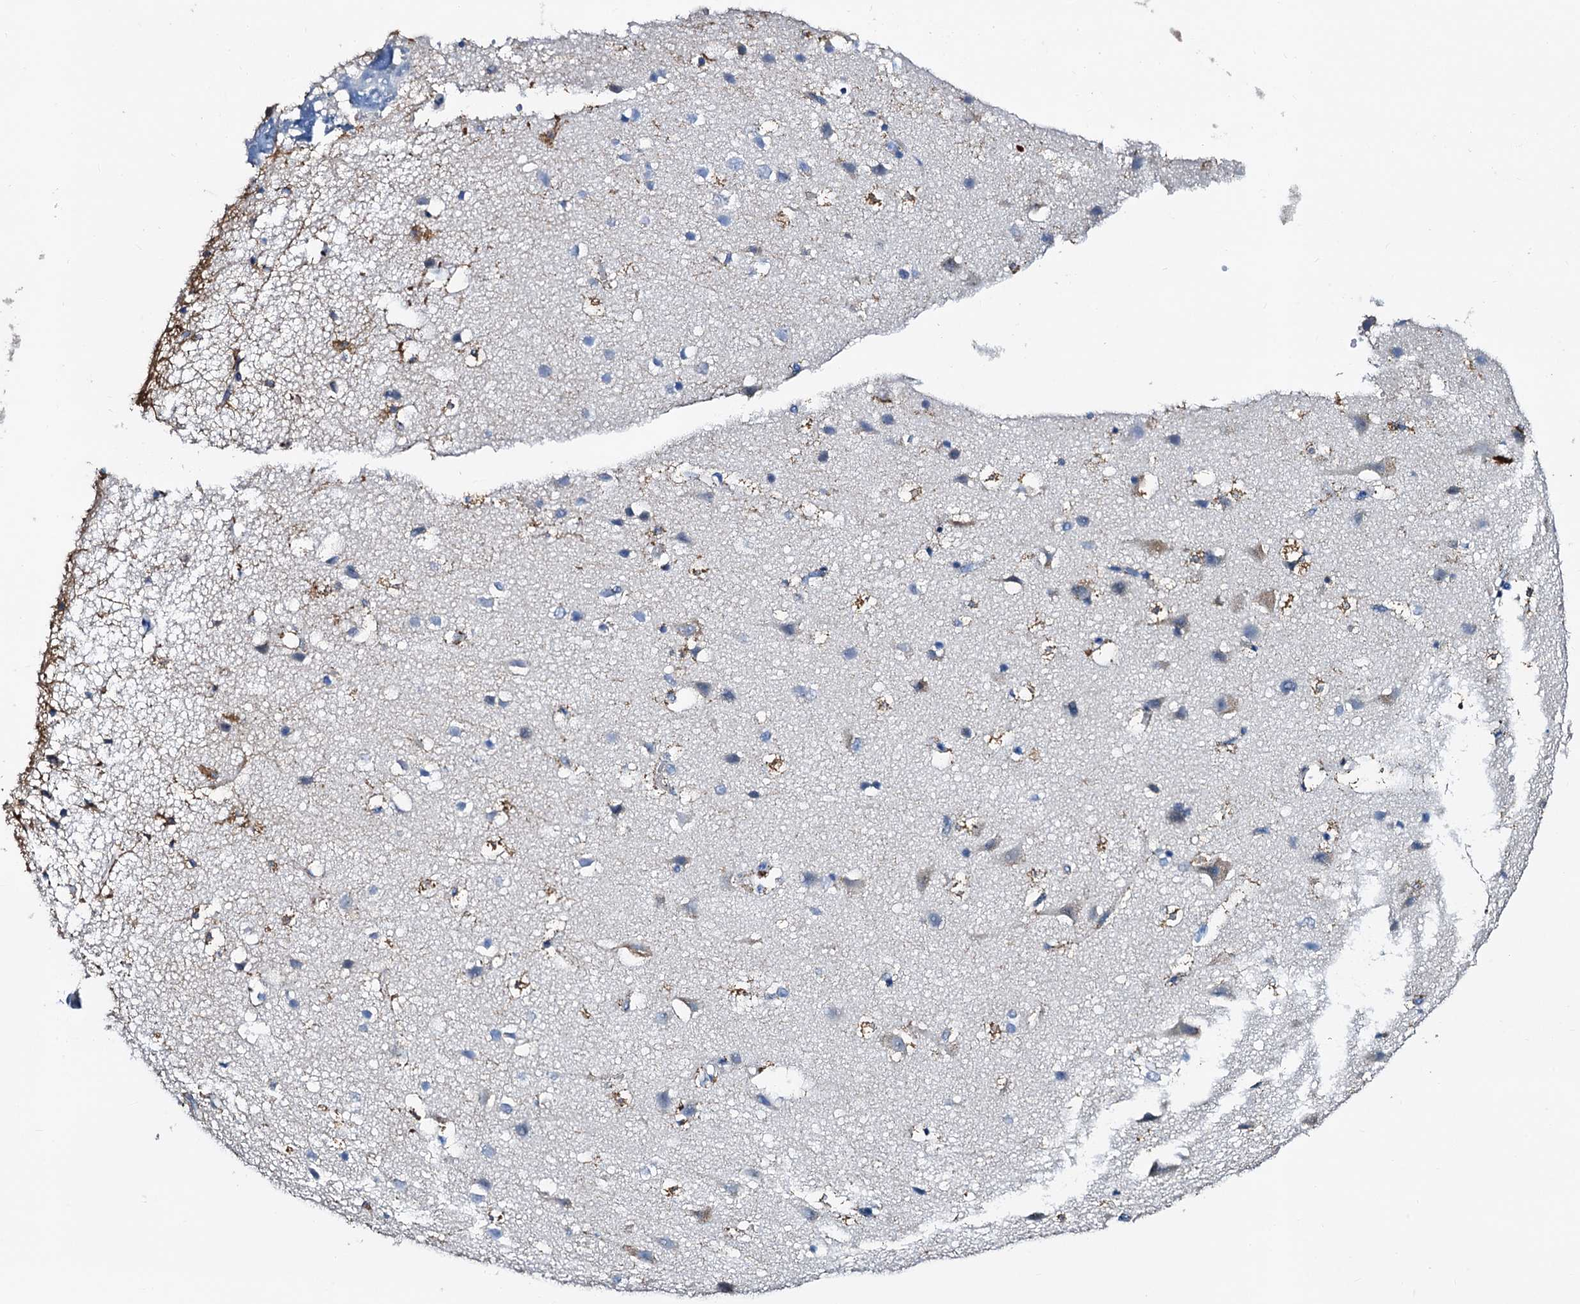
{"staining": {"intensity": "negative", "quantity": "none", "location": "none"}, "tissue": "cerebral cortex", "cell_type": "Endothelial cells", "image_type": "normal", "snomed": [{"axis": "morphology", "description": "Normal tissue, NOS"}, {"axis": "topography", "description": "Cerebral cortex"}], "caption": "Immunohistochemical staining of unremarkable cerebral cortex exhibits no significant expression in endothelial cells. The staining was performed using DAB (3,3'-diaminobenzidine) to visualize the protein expression in brown, while the nuclei were stained in blue with hematoxylin (Magnification: 20x).", "gene": "FREM3", "patient": {"sex": "male", "age": 54}}